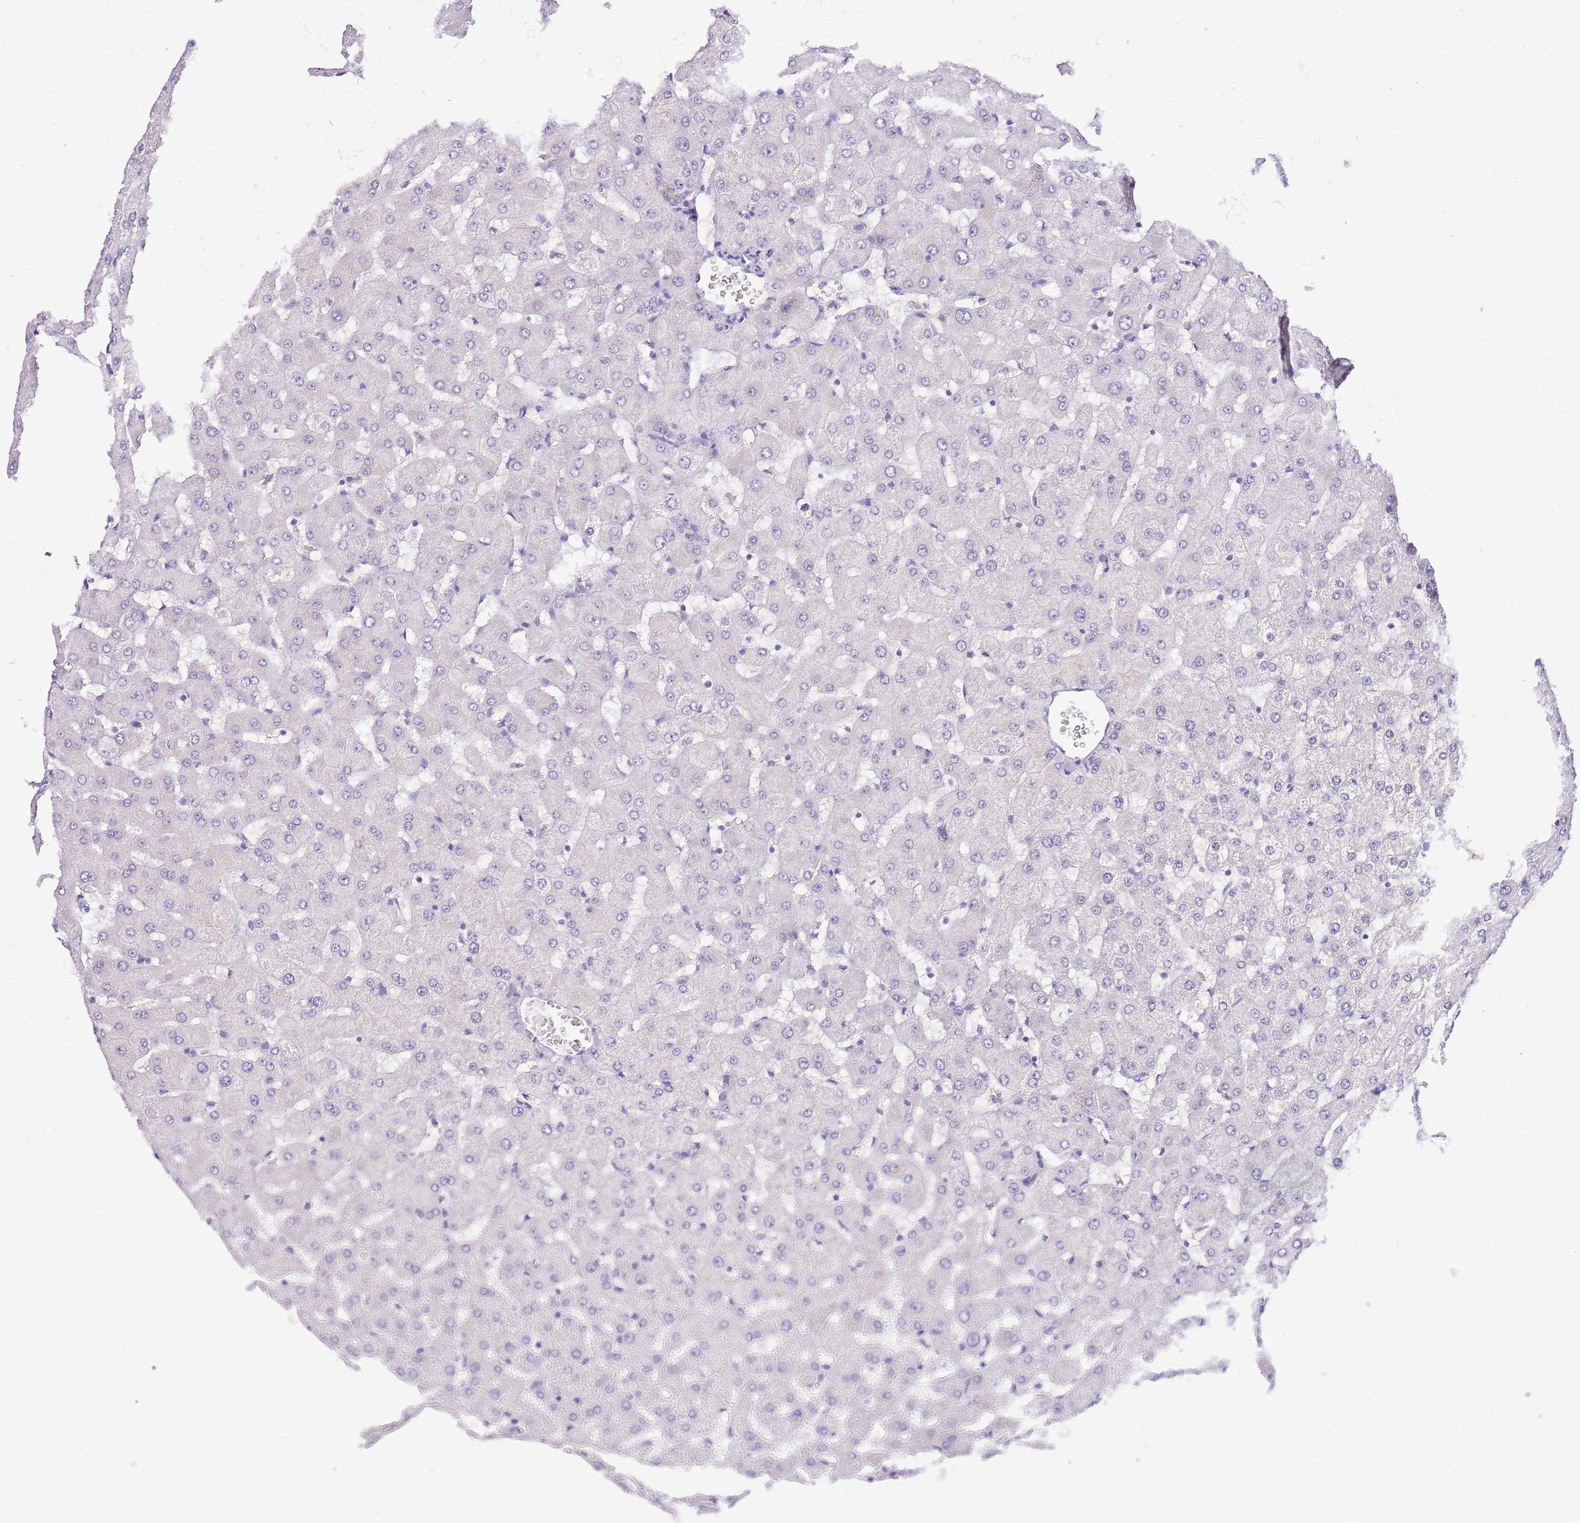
{"staining": {"intensity": "moderate", "quantity": ">75%", "location": "cytoplasmic/membranous"}, "tissue": "liver", "cell_type": "Cholangiocytes", "image_type": "normal", "snomed": [{"axis": "morphology", "description": "Normal tissue, NOS"}, {"axis": "topography", "description": "Liver"}], "caption": "A histopathology image of liver stained for a protein reveals moderate cytoplasmic/membranous brown staining in cholangiocytes. Using DAB (3,3'-diaminobenzidine) (brown) and hematoxylin (blue) stains, captured at high magnification using brightfield microscopy.", "gene": "R3HDM4", "patient": {"sex": "female", "age": 63}}